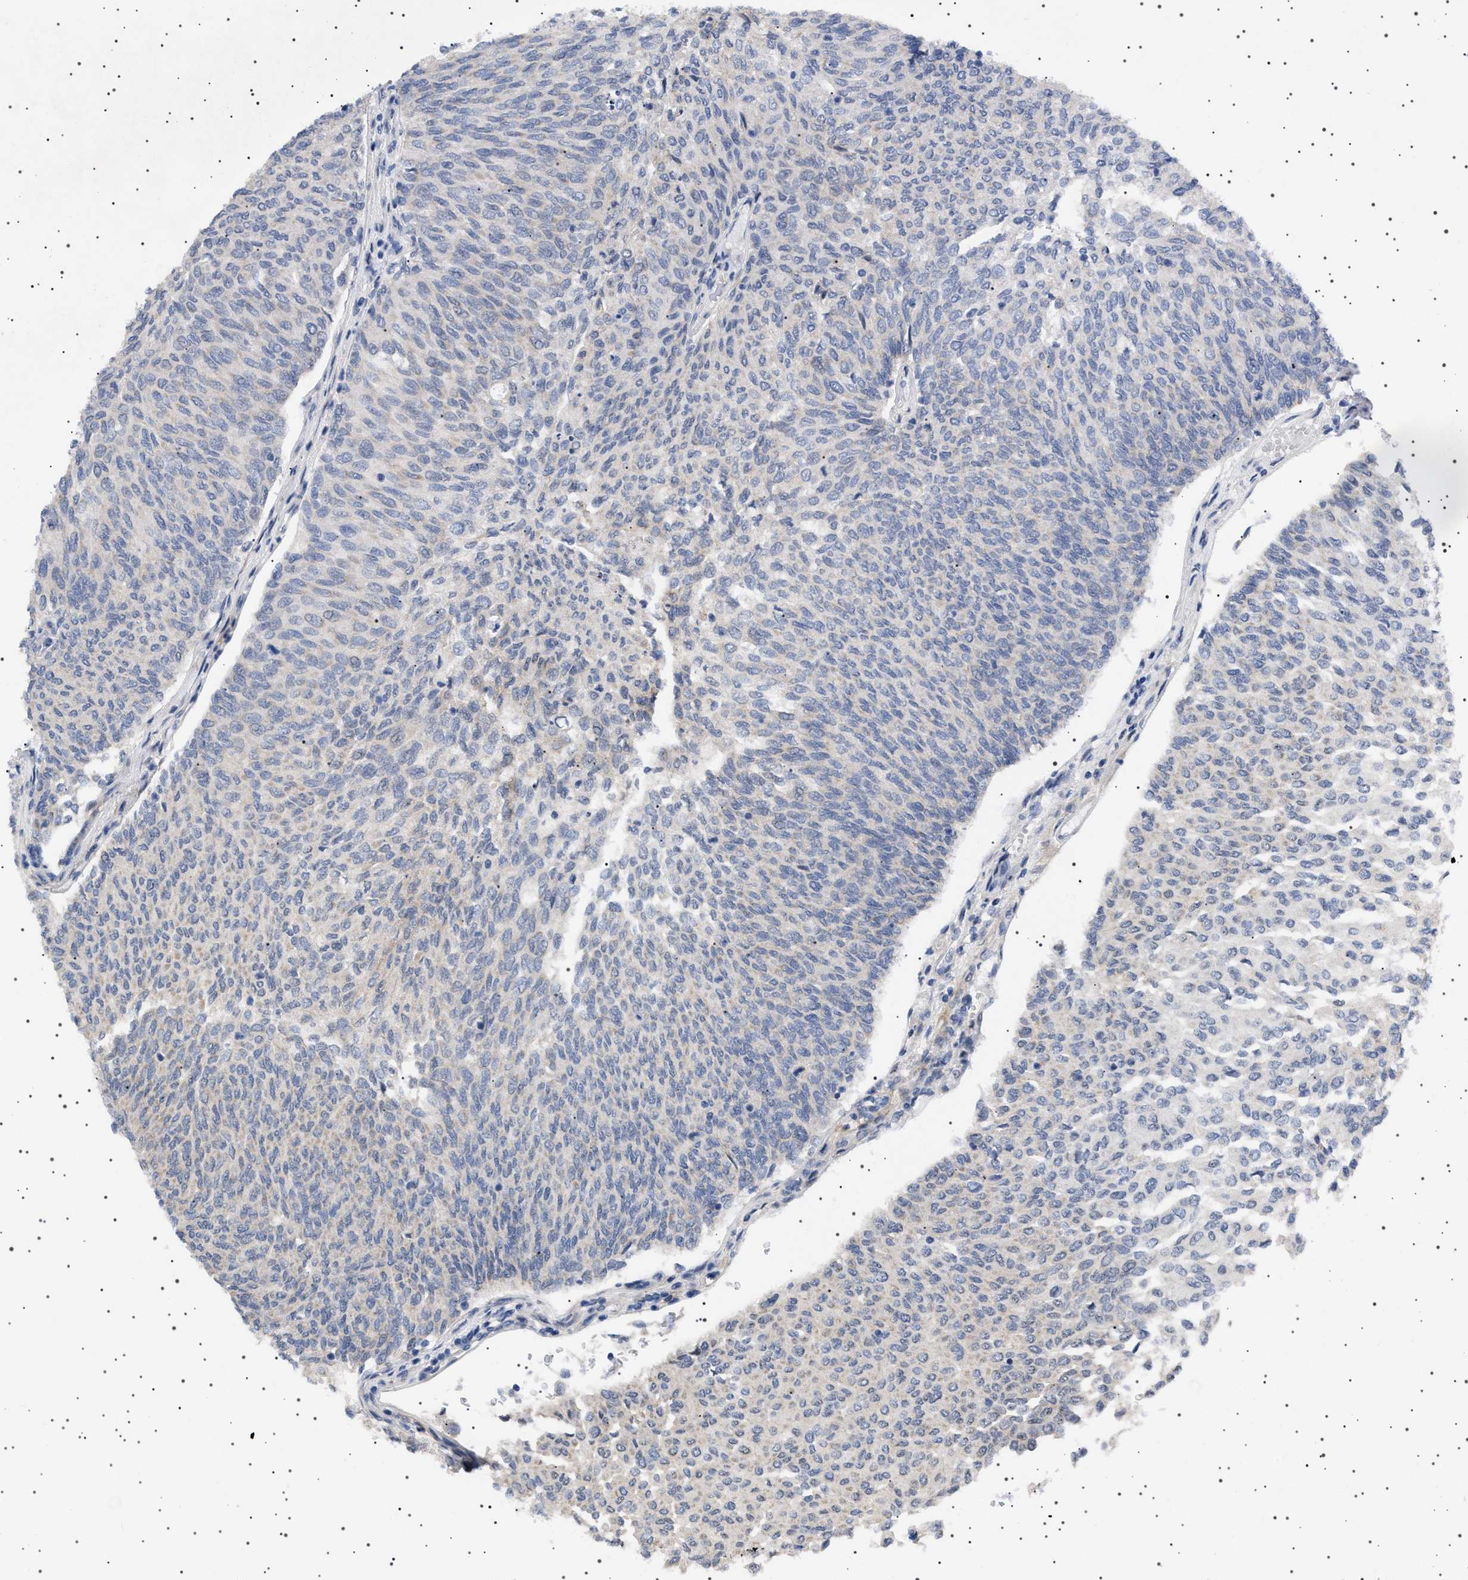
{"staining": {"intensity": "weak", "quantity": "<25%", "location": "cytoplasmic/membranous"}, "tissue": "urothelial cancer", "cell_type": "Tumor cells", "image_type": "cancer", "snomed": [{"axis": "morphology", "description": "Urothelial carcinoma, Low grade"}, {"axis": "topography", "description": "Urinary bladder"}], "caption": "The IHC histopathology image has no significant expression in tumor cells of urothelial carcinoma (low-grade) tissue.", "gene": "HTR1A", "patient": {"sex": "female", "age": 79}}